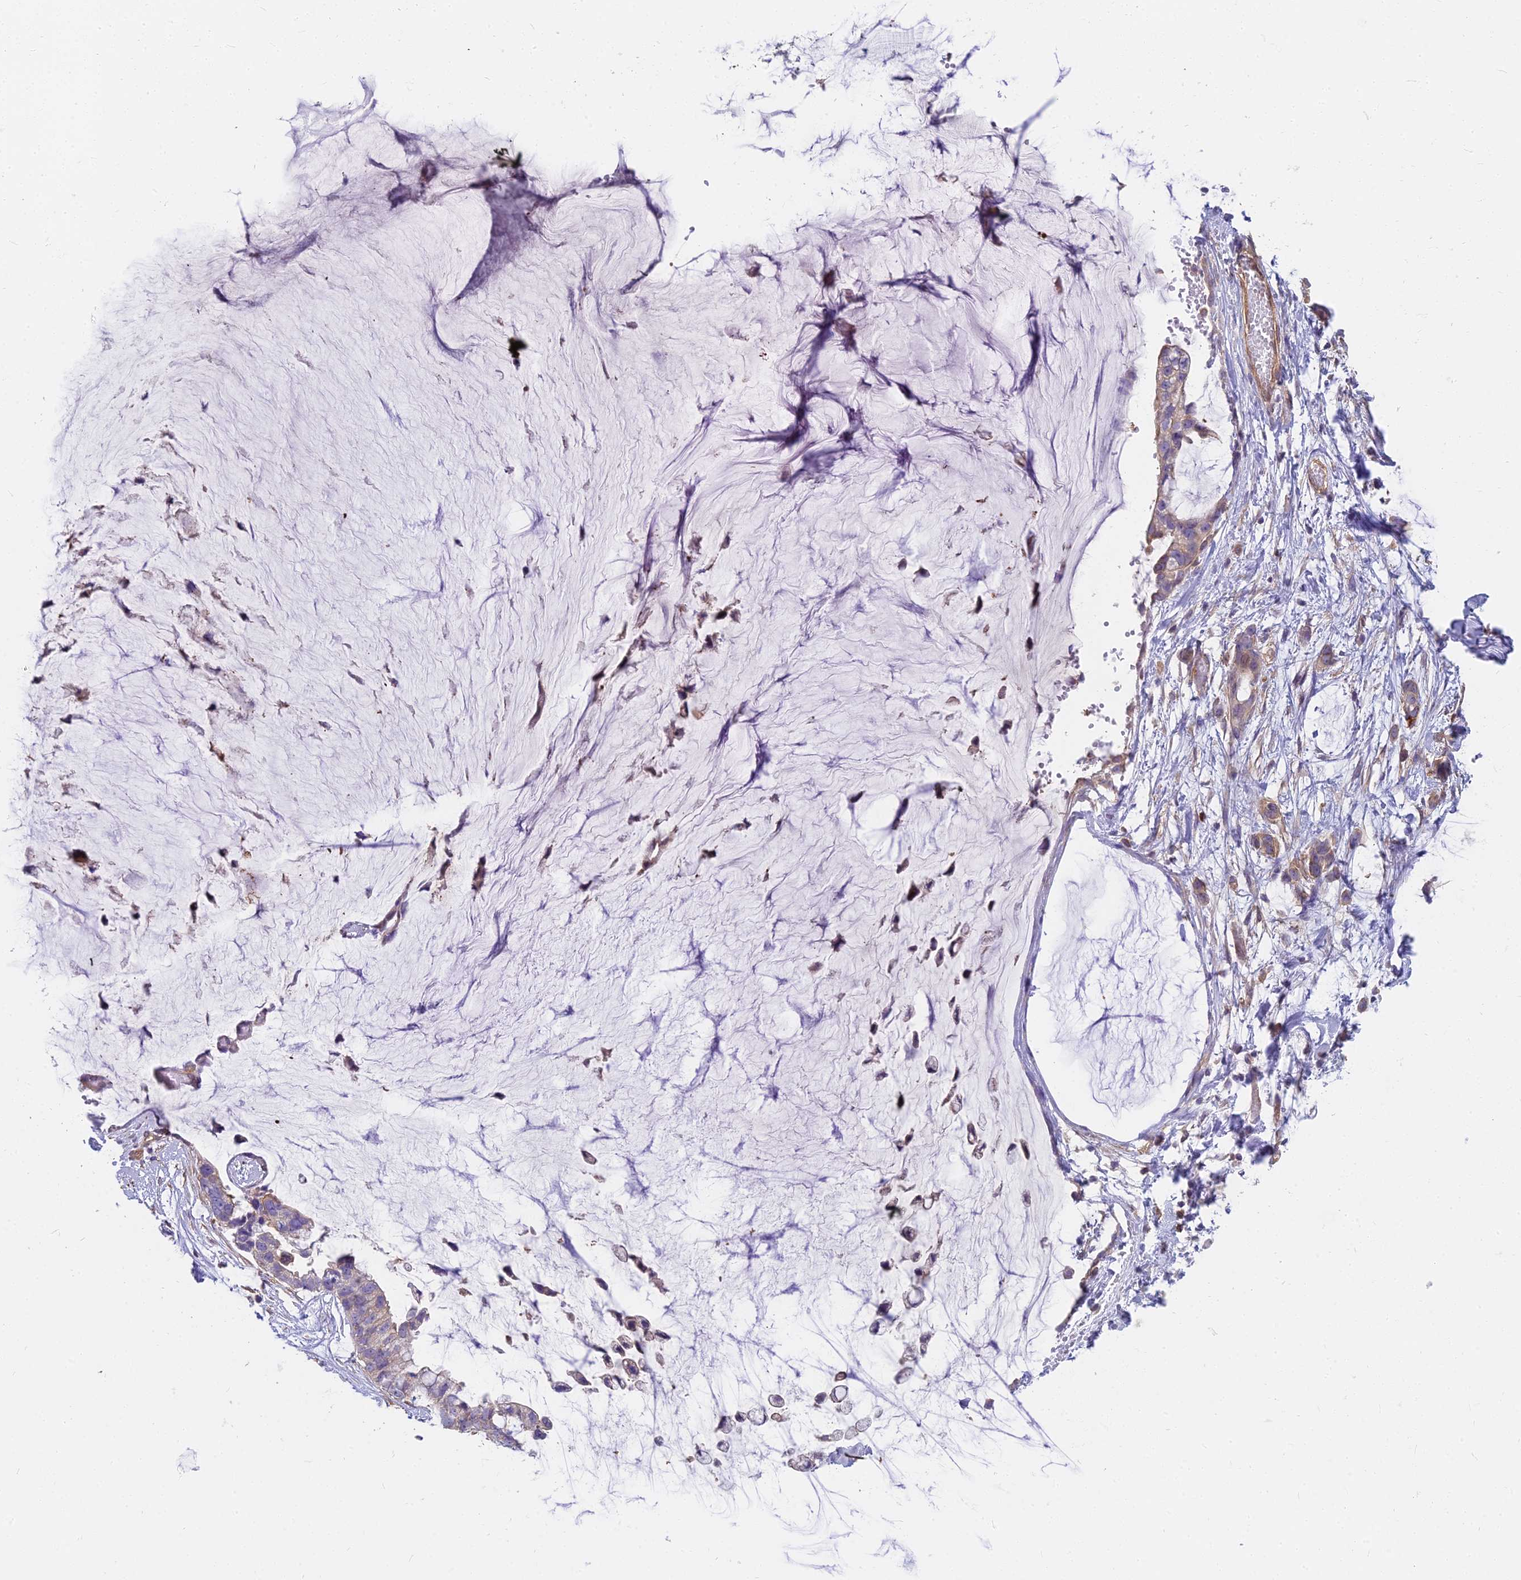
{"staining": {"intensity": "weak", "quantity": ">75%", "location": "cytoplasmic/membranous"}, "tissue": "ovarian cancer", "cell_type": "Tumor cells", "image_type": "cancer", "snomed": [{"axis": "morphology", "description": "Cystadenocarcinoma, mucinous, NOS"}, {"axis": "topography", "description": "Ovary"}], "caption": "Immunohistochemical staining of human ovarian mucinous cystadenocarcinoma exhibits low levels of weak cytoplasmic/membranous protein staining in approximately >75% of tumor cells.", "gene": "HLA-DOA", "patient": {"sex": "female", "age": 39}}